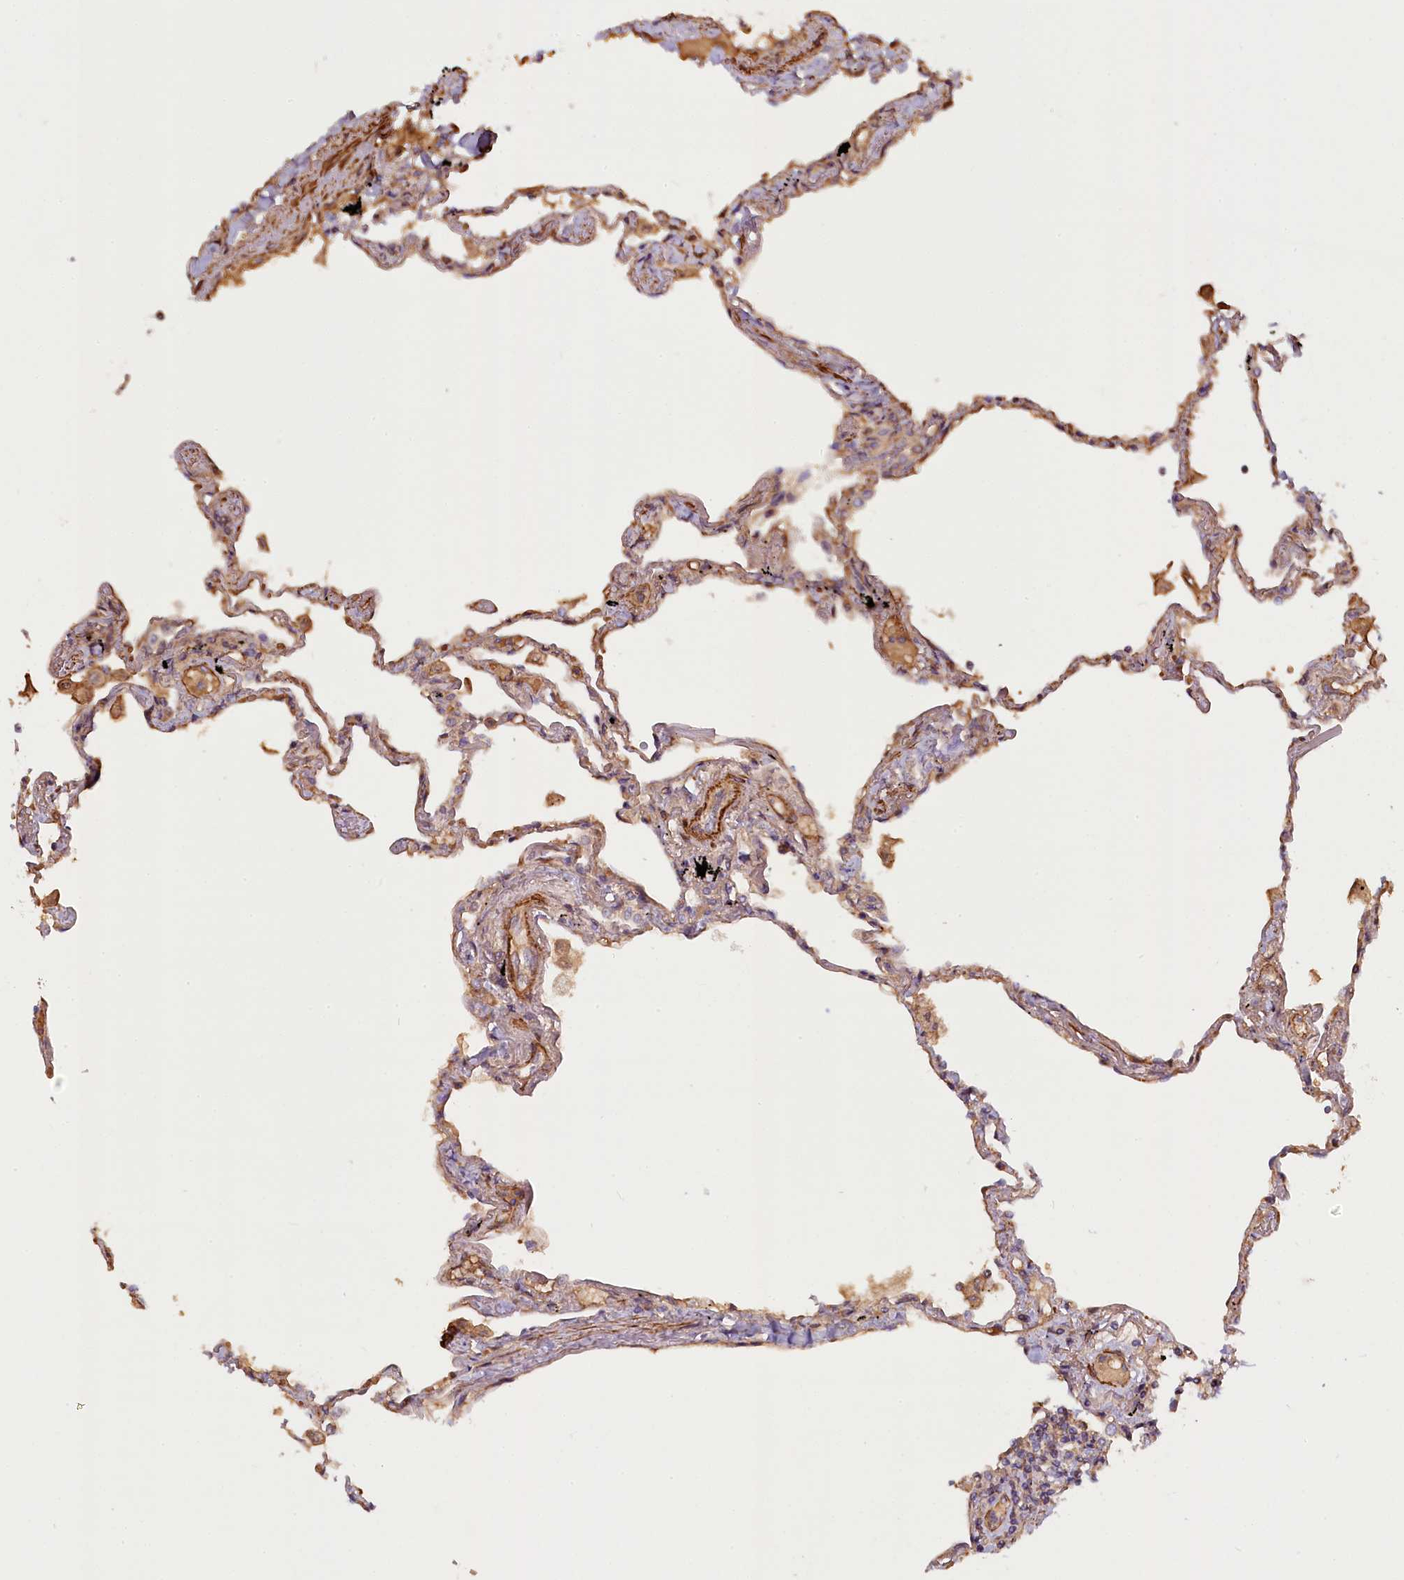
{"staining": {"intensity": "weak", "quantity": "25%-75%", "location": "cytoplasmic/membranous"}, "tissue": "lung", "cell_type": "Alveolar cells", "image_type": "normal", "snomed": [{"axis": "morphology", "description": "Normal tissue, NOS"}, {"axis": "topography", "description": "Lung"}], "caption": "About 25%-75% of alveolar cells in normal lung display weak cytoplasmic/membranous protein staining as visualized by brown immunohistochemical staining.", "gene": "FUZ", "patient": {"sex": "female", "age": 67}}